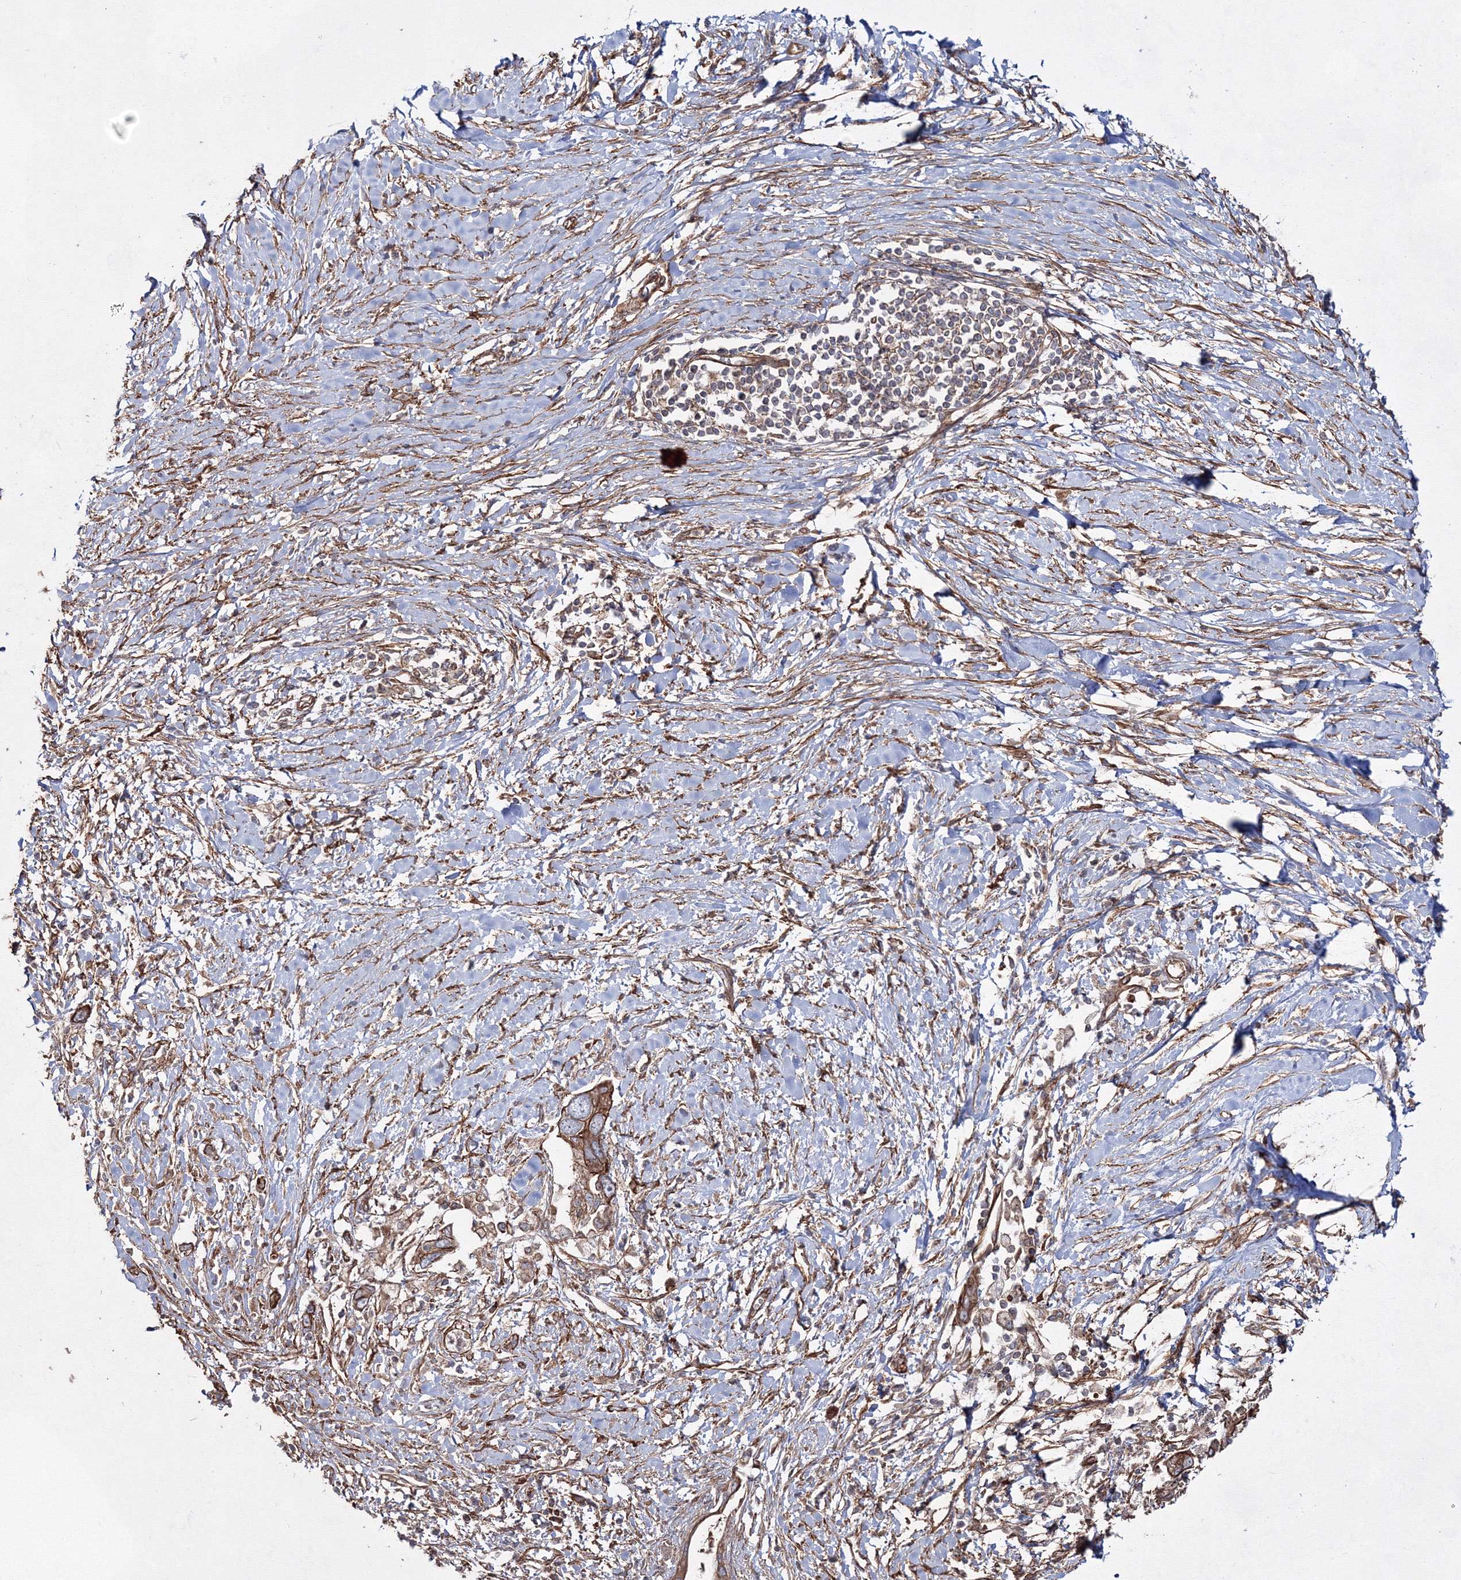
{"staining": {"intensity": "moderate", "quantity": ">75%", "location": "cytoplasmic/membranous"}, "tissue": "pancreatic cancer", "cell_type": "Tumor cells", "image_type": "cancer", "snomed": [{"axis": "morphology", "description": "Normal tissue, NOS"}, {"axis": "morphology", "description": "Adenocarcinoma, NOS"}, {"axis": "topography", "description": "Pancreas"}, {"axis": "topography", "description": "Peripheral nerve tissue"}], "caption": "A high-resolution micrograph shows immunohistochemistry (IHC) staining of pancreatic adenocarcinoma, which displays moderate cytoplasmic/membranous expression in approximately >75% of tumor cells. (DAB (3,3'-diaminobenzidine) = brown stain, brightfield microscopy at high magnification).", "gene": "EXOC6", "patient": {"sex": "male", "age": 59}}